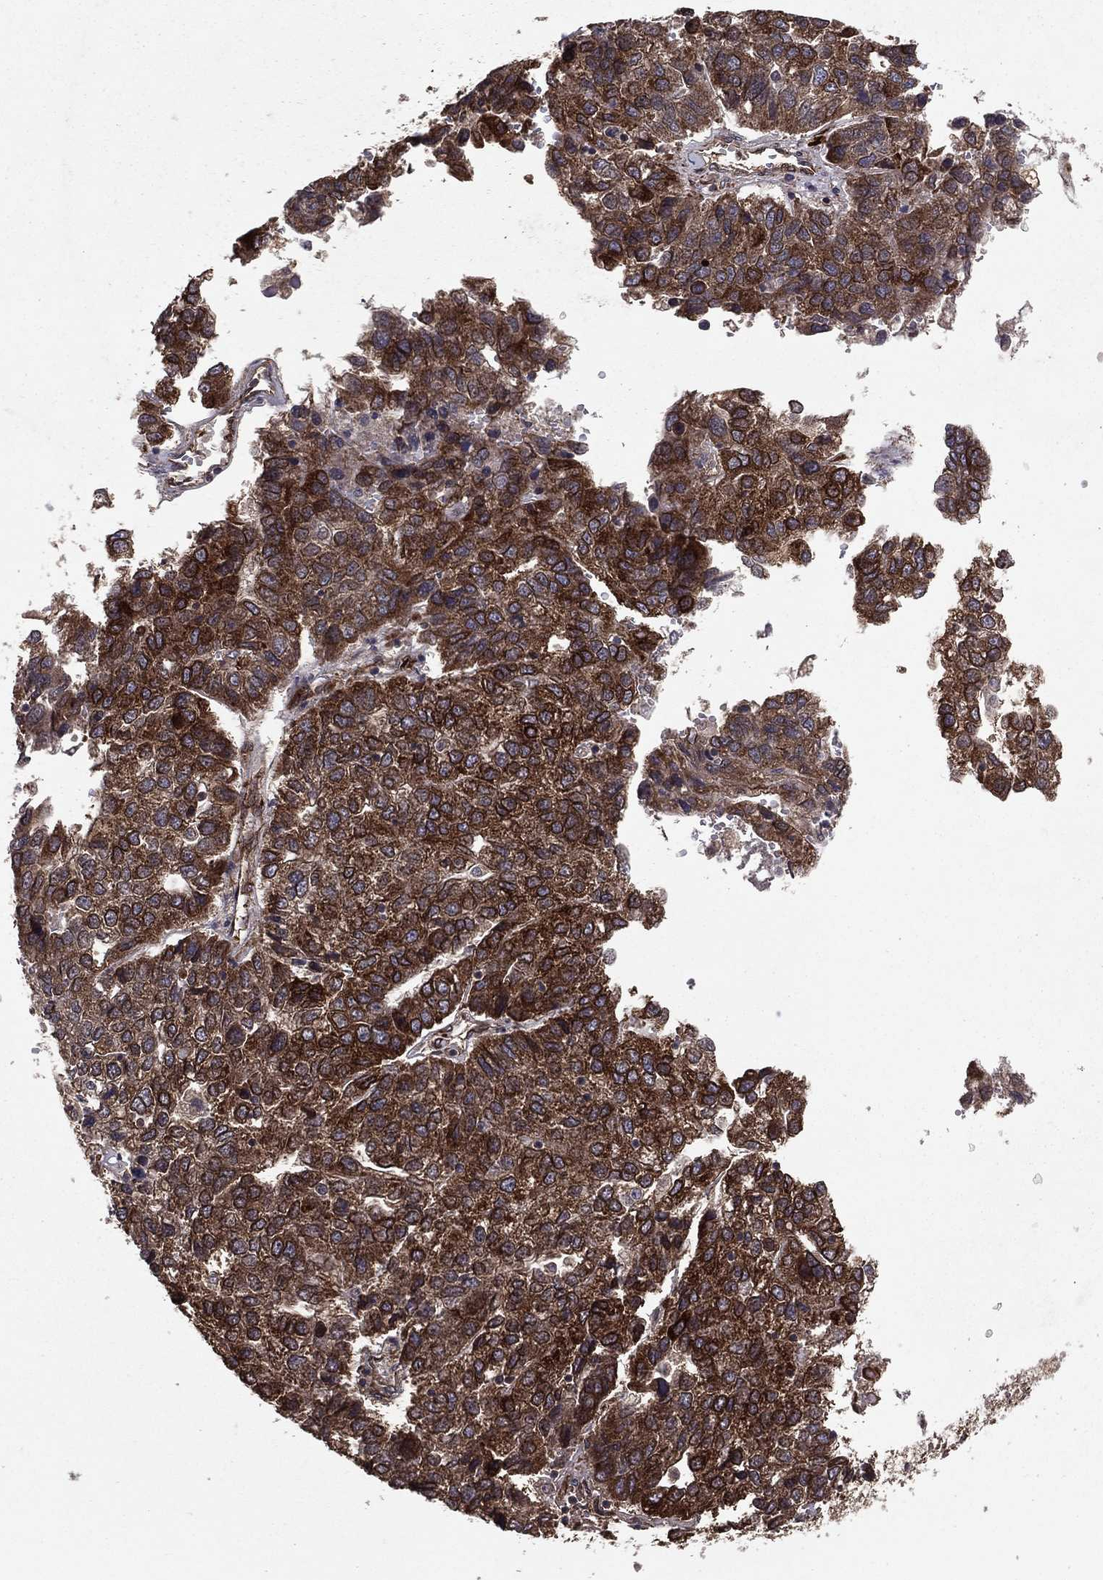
{"staining": {"intensity": "moderate", "quantity": ">75%", "location": "cytoplasmic/membranous"}, "tissue": "pancreatic cancer", "cell_type": "Tumor cells", "image_type": "cancer", "snomed": [{"axis": "morphology", "description": "Adenocarcinoma, NOS"}, {"axis": "topography", "description": "Pancreas"}], "caption": "Approximately >75% of tumor cells in human adenocarcinoma (pancreatic) demonstrate moderate cytoplasmic/membranous protein expression as visualized by brown immunohistochemical staining.", "gene": "CERS2", "patient": {"sex": "female", "age": 61}}